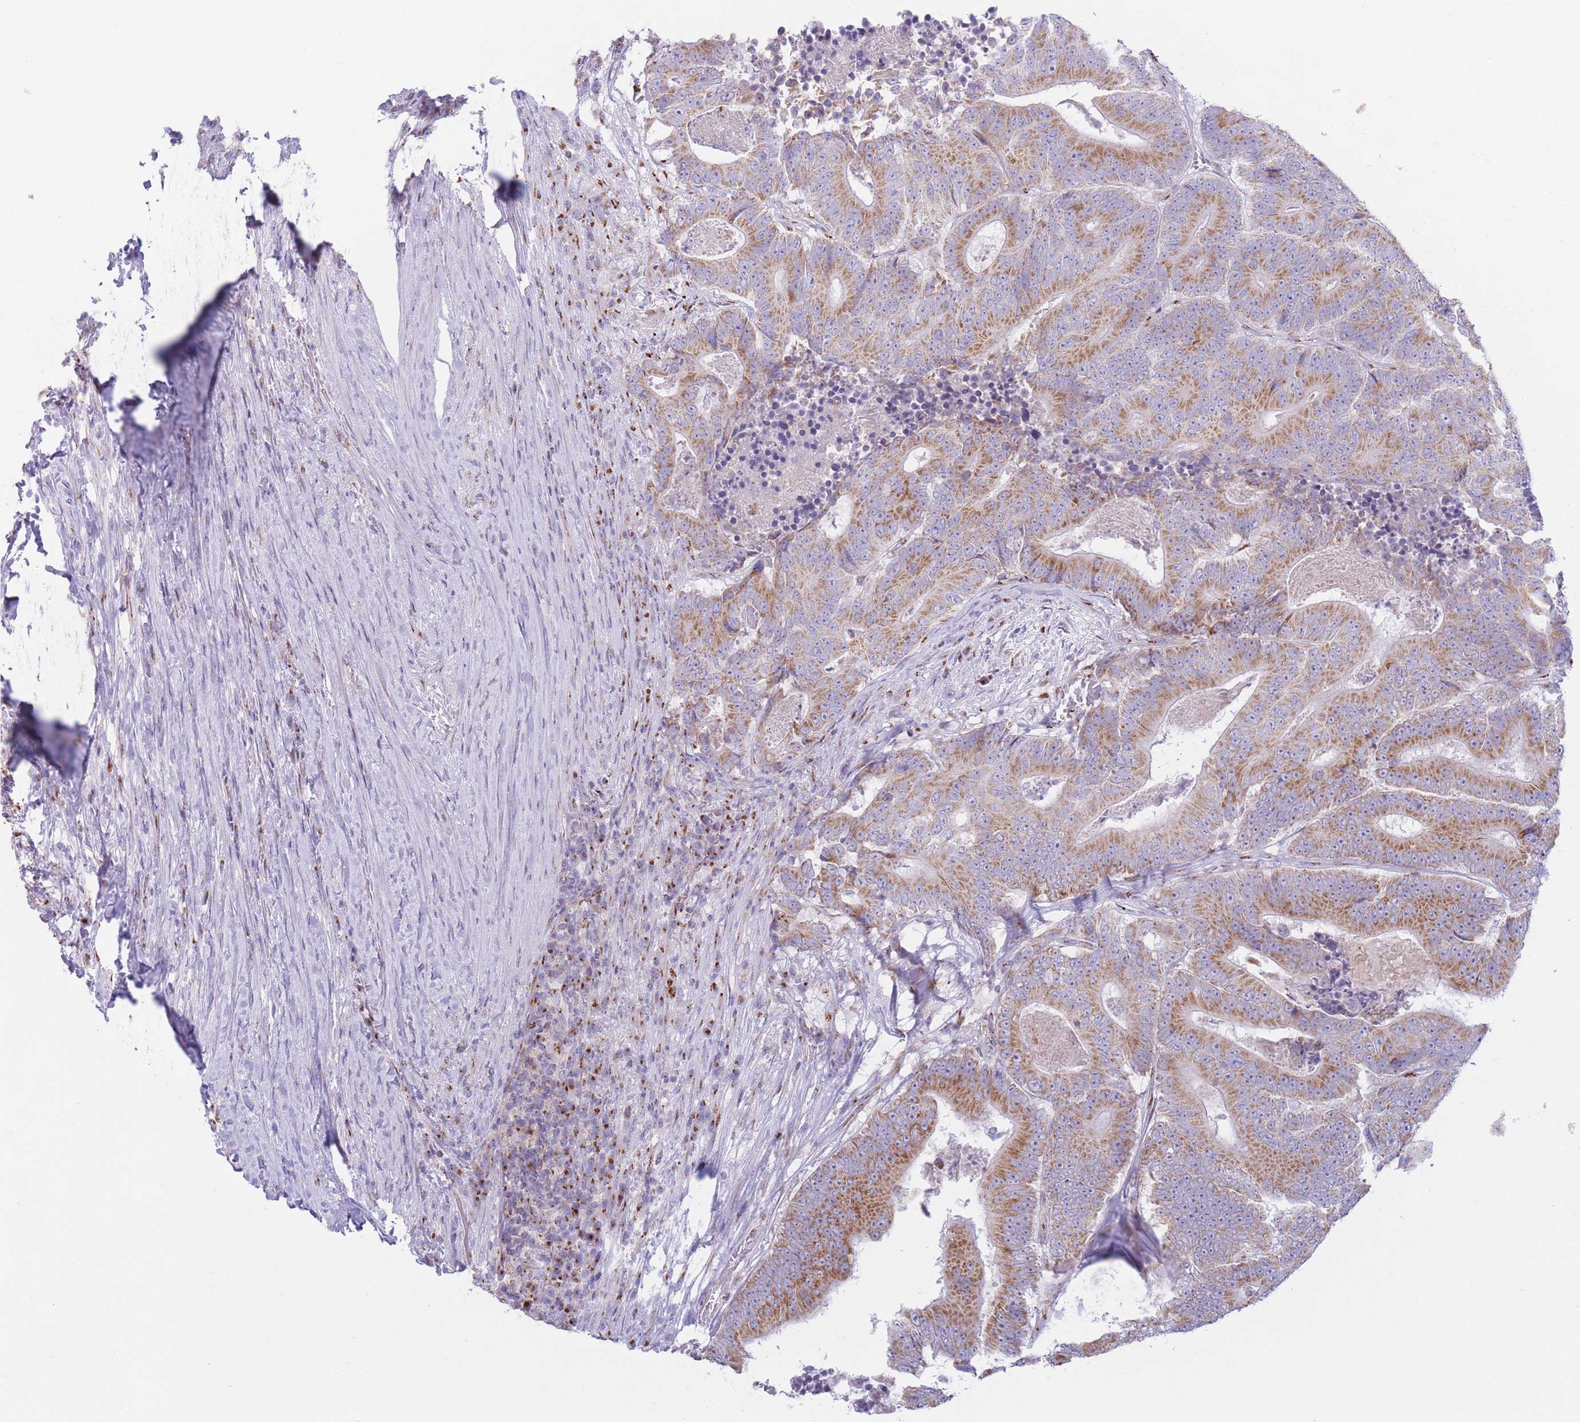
{"staining": {"intensity": "moderate", "quantity": ">75%", "location": "cytoplasmic/membranous"}, "tissue": "colorectal cancer", "cell_type": "Tumor cells", "image_type": "cancer", "snomed": [{"axis": "morphology", "description": "Adenocarcinoma, NOS"}, {"axis": "topography", "description": "Colon"}], "caption": "Moderate cytoplasmic/membranous staining is seen in approximately >75% of tumor cells in colorectal adenocarcinoma.", "gene": "MPND", "patient": {"sex": "male", "age": 83}}